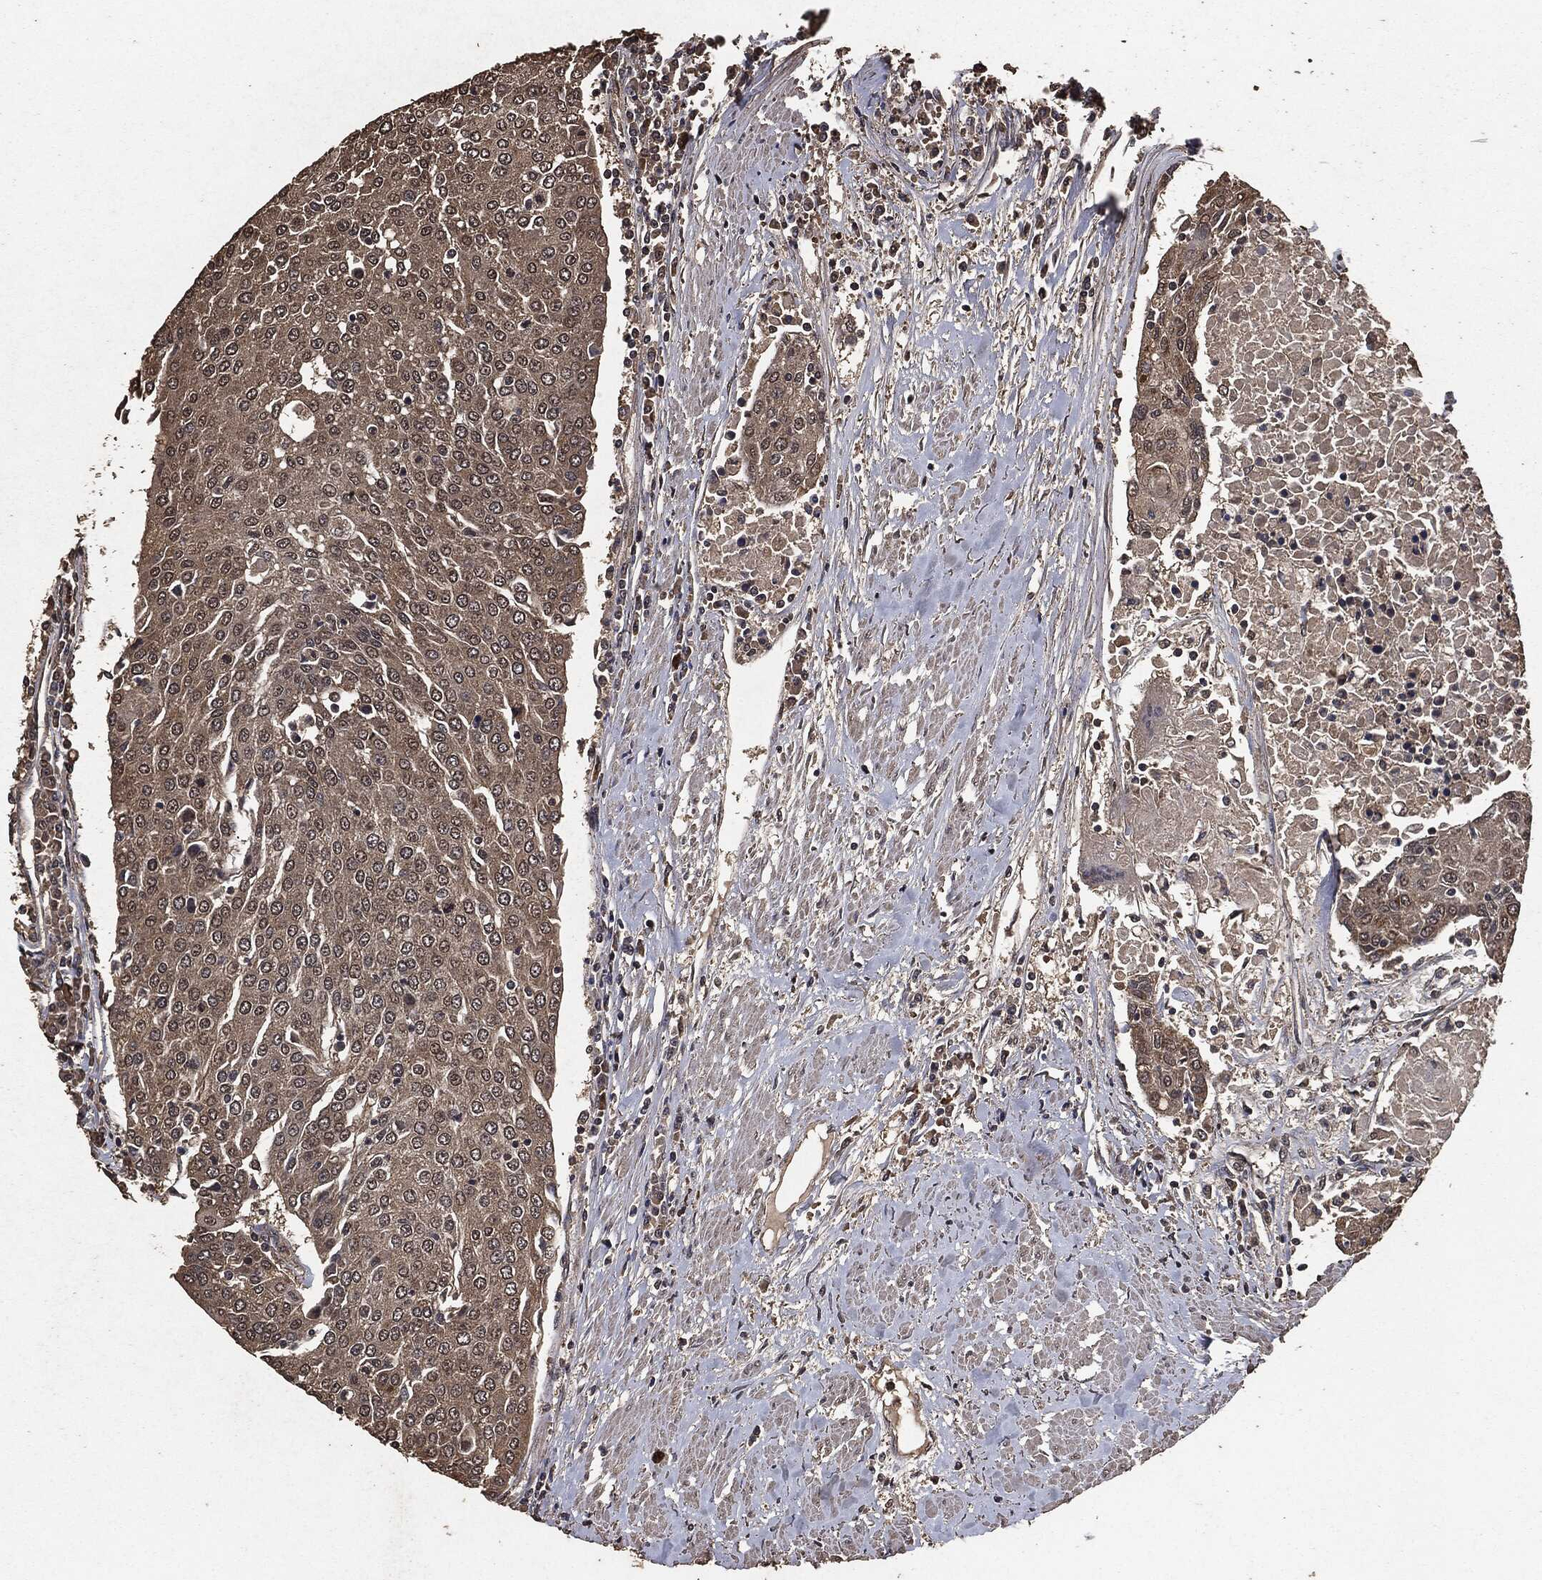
{"staining": {"intensity": "weak", "quantity": ">75%", "location": "cytoplasmic/membranous"}, "tissue": "urothelial cancer", "cell_type": "Tumor cells", "image_type": "cancer", "snomed": [{"axis": "morphology", "description": "Urothelial carcinoma, High grade"}, {"axis": "topography", "description": "Urinary bladder"}], "caption": "Brown immunohistochemical staining in urothelial cancer exhibits weak cytoplasmic/membranous staining in about >75% of tumor cells. (DAB IHC, brown staining for protein, blue staining for nuclei).", "gene": "AKT1S1", "patient": {"sex": "female", "age": 85}}